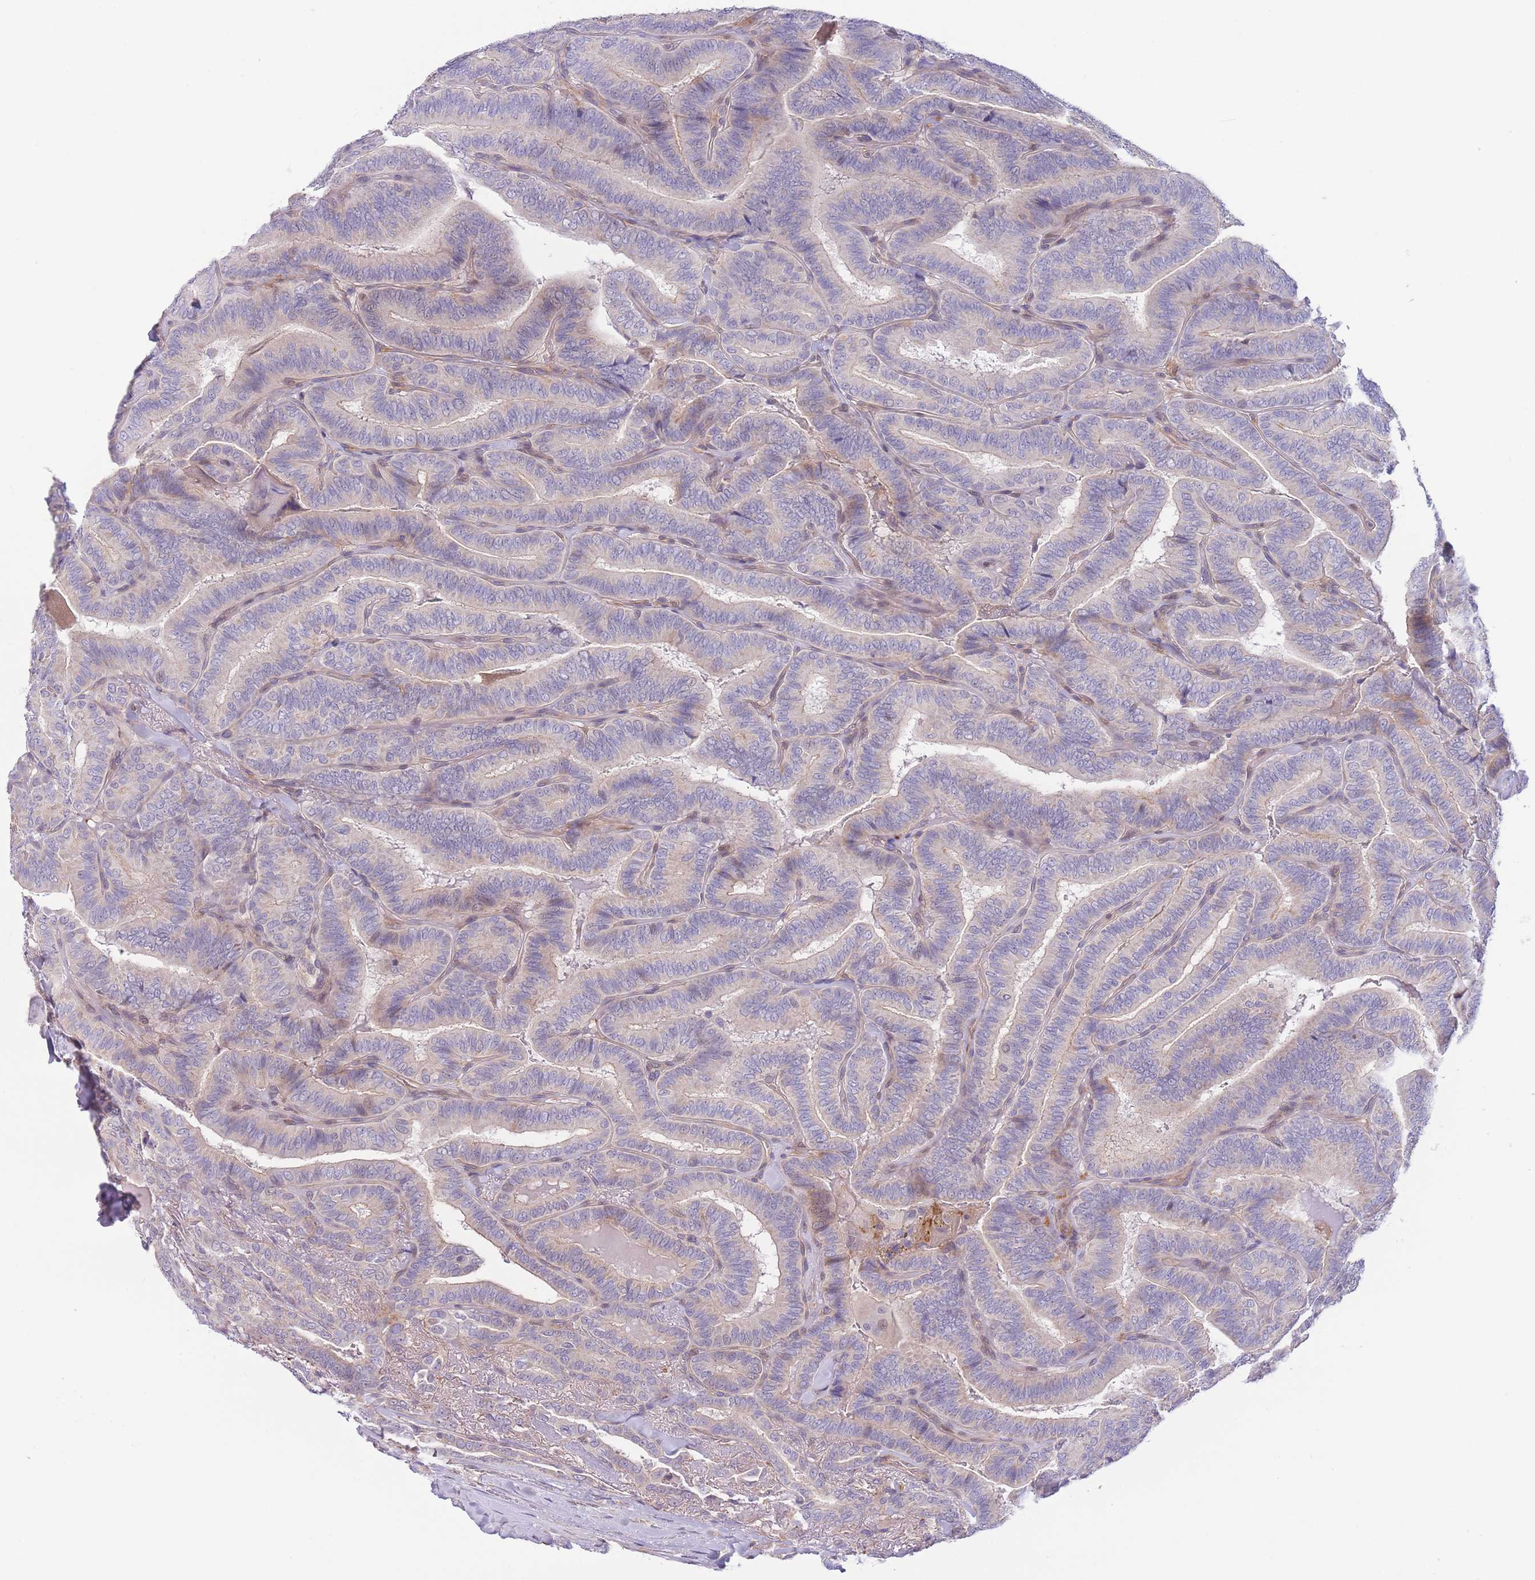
{"staining": {"intensity": "negative", "quantity": "none", "location": "none"}, "tissue": "thyroid cancer", "cell_type": "Tumor cells", "image_type": "cancer", "snomed": [{"axis": "morphology", "description": "Papillary adenocarcinoma, NOS"}, {"axis": "topography", "description": "Thyroid gland"}], "caption": "Immunohistochemical staining of human thyroid cancer shows no significant positivity in tumor cells.", "gene": "C9orf152", "patient": {"sex": "male", "age": 61}}